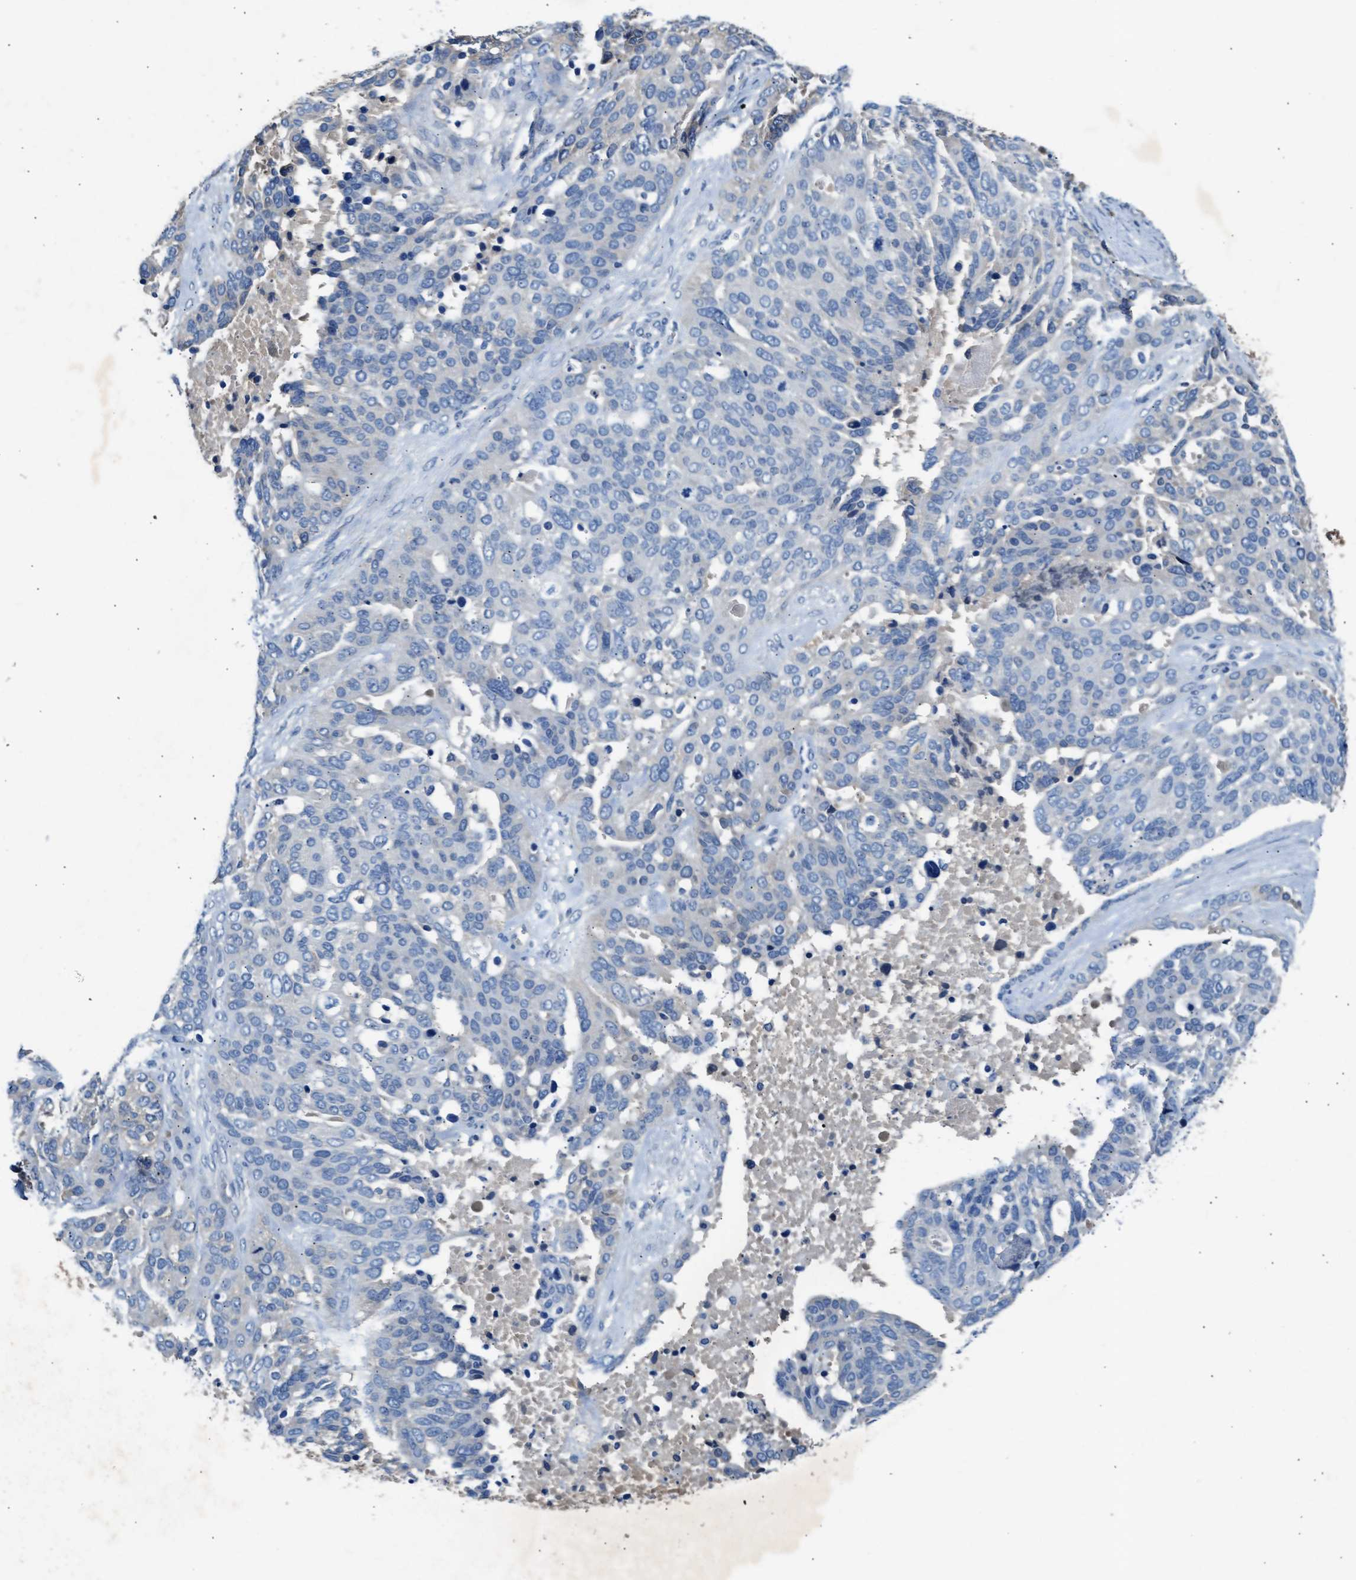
{"staining": {"intensity": "negative", "quantity": "none", "location": "none"}, "tissue": "ovarian cancer", "cell_type": "Tumor cells", "image_type": "cancer", "snomed": [{"axis": "morphology", "description": "Cystadenocarcinoma, serous, NOS"}, {"axis": "topography", "description": "Ovary"}], "caption": "Ovarian cancer stained for a protein using immunohistochemistry (IHC) demonstrates no expression tumor cells.", "gene": "RWDD2B", "patient": {"sex": "female", "age": 44}}